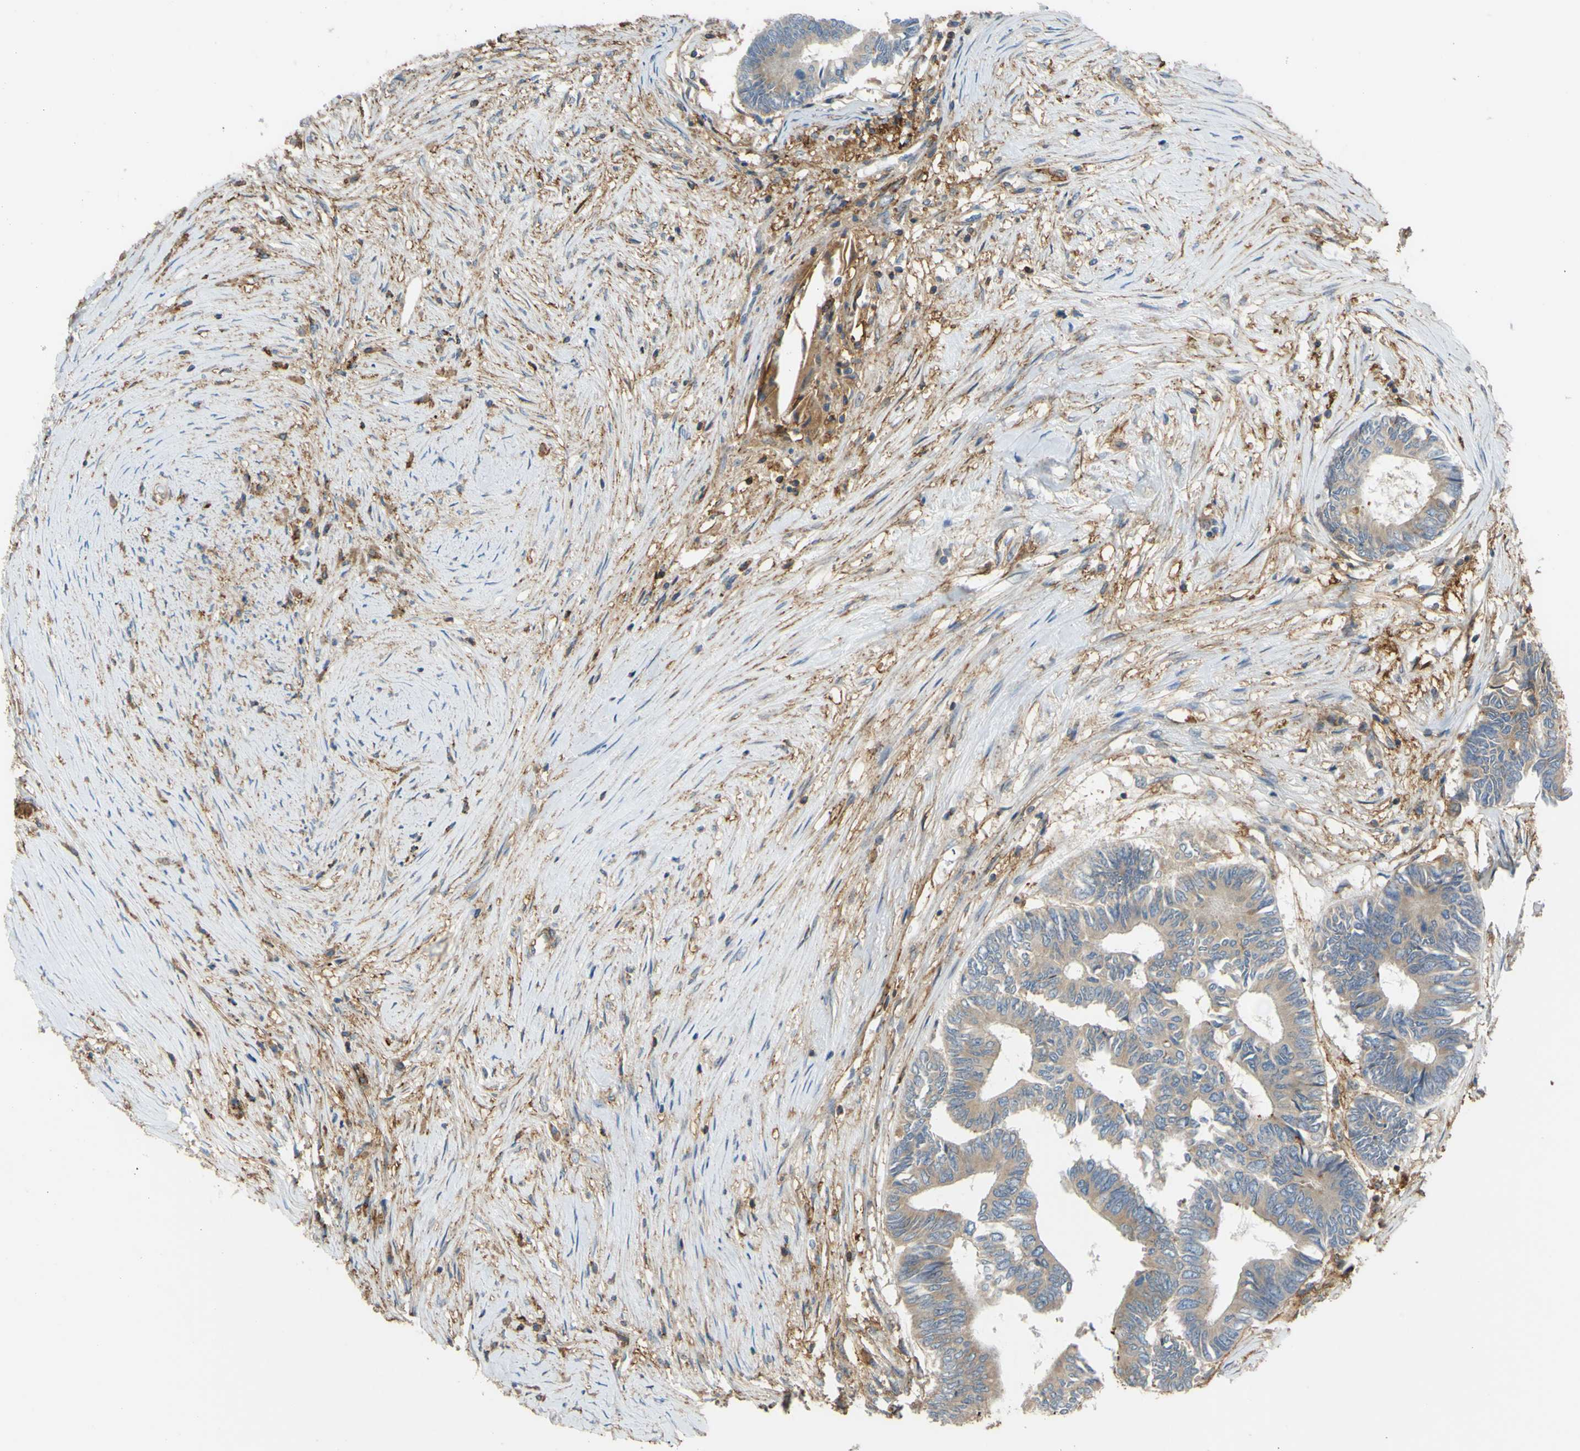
{"staining": {"intensity": "weak", "quantity": ">75%", "location": "cytoplasmic/membranous"}, "tissue": "colorectal cancer", "cell_type": "Tumor cells", "image_type": "cancer", "snomed": [{"axis": "morphology", "description": "Adenocarcinoma, NOS"}, {"axis": "topography", "description": "Rectum"}], "caption": "A brown stain highlights weak cytoplasmic/membranous positivity of a protein in human colorectal adenocarcinoma tumor cells. The protein is shown in brown color, while the nuclei are stained blue.", "gene": "POR", "patient": {"sex": "male", "age": 63}}